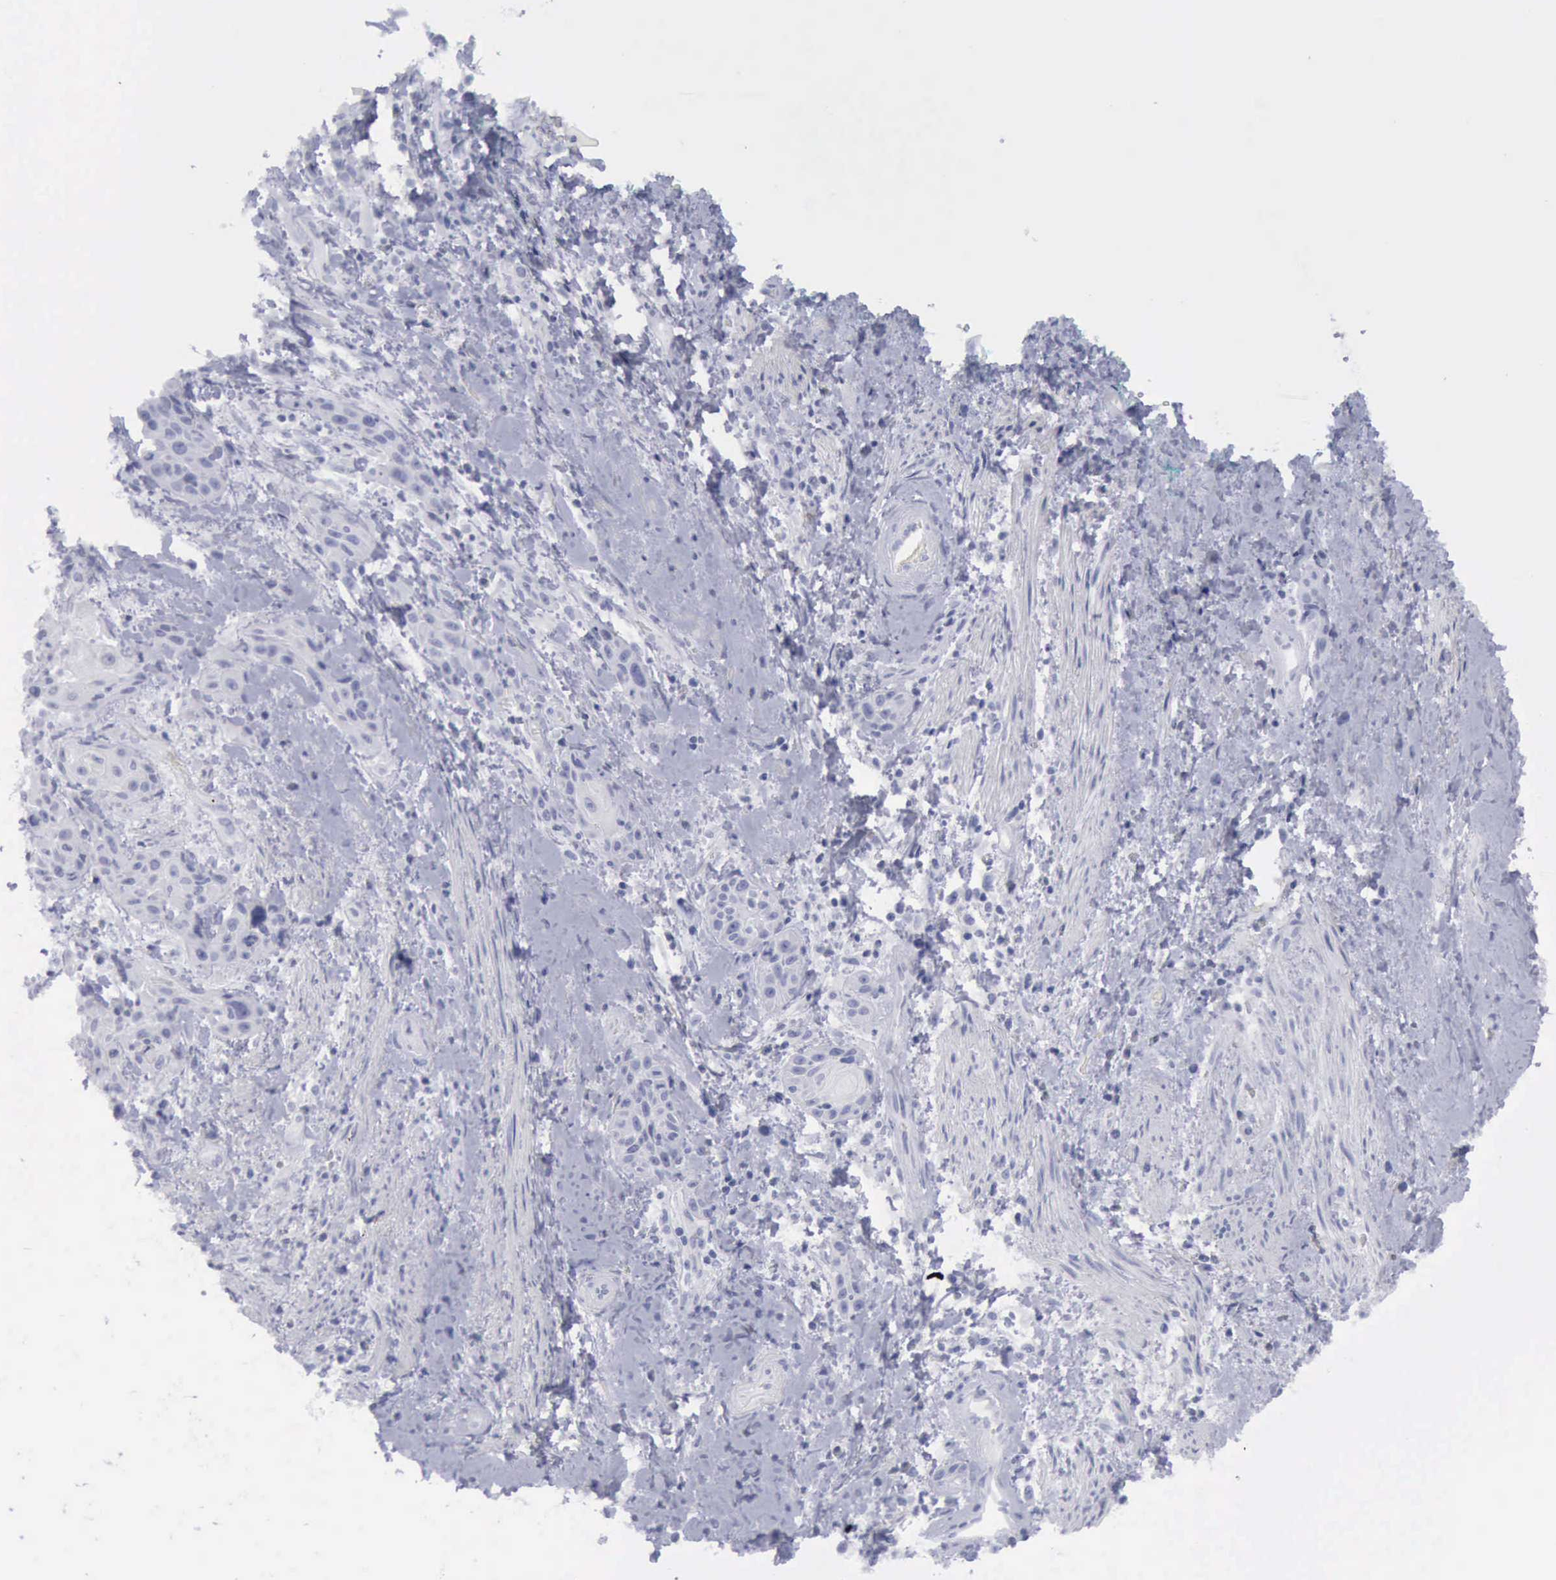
{"staining": {"intensity": "negative", "quantity": "none", "location": "none"}, "tissue": "skin cancer", "cell_type": "Tumor cells", "image_type": "cancer", "snomed": [{"axis": "morphology", "description": "Squamous cell carcinoma, NOS"}, {"axis": "topography", "description": "Skin"}, {"axis": "topography", "description": "Anal"}], "caption": "This histopathology image is of skin squamous cell carcinoma stained with immunohistochemistry (IHC) to label a protein in brown with the nuclei are counter-stained blue. There is no staining in tumor cells.", "gene": "KRT13", "patient": {"sex": "male", "age": 64}}